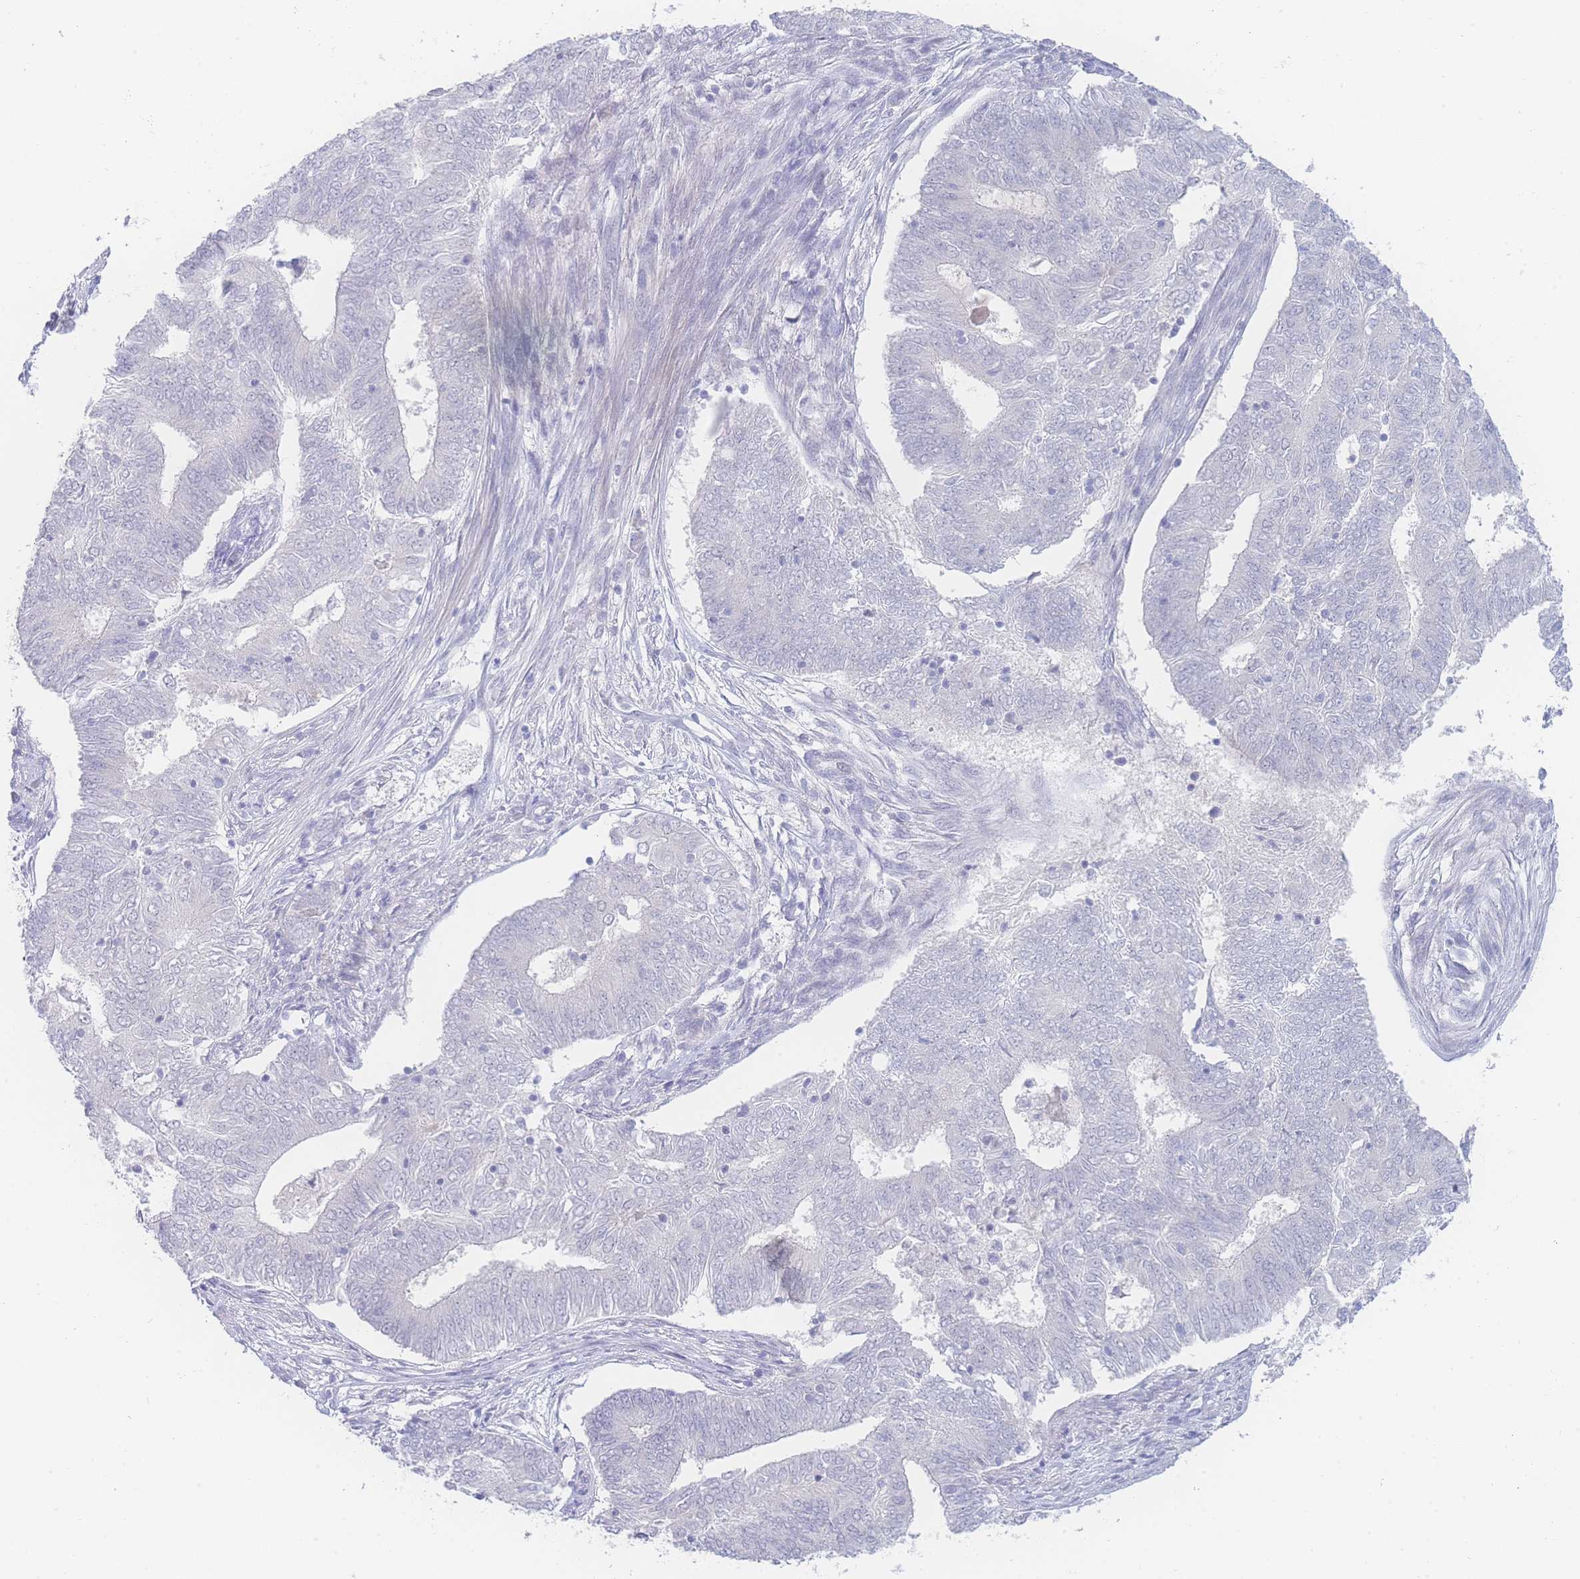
{"staining": {"intensity": "negative", "quantity": "none", "location": "none"}, "tissue": "endometrial cancer", "cell_type": "Tumor cells", "image_type": "cancer", "snomed": [{"axis": "morphology", "description": "Adenocarcinoma, NOS"}, {"axis": "topography", "description": "Endometrium"}], "caption": "A histopathology image of human endometrial cancer (adenocarcinoma) is negative for staining in tumor cells.", "gene": "PRSS22", "patient": {"sex": "female", "age": 62}}